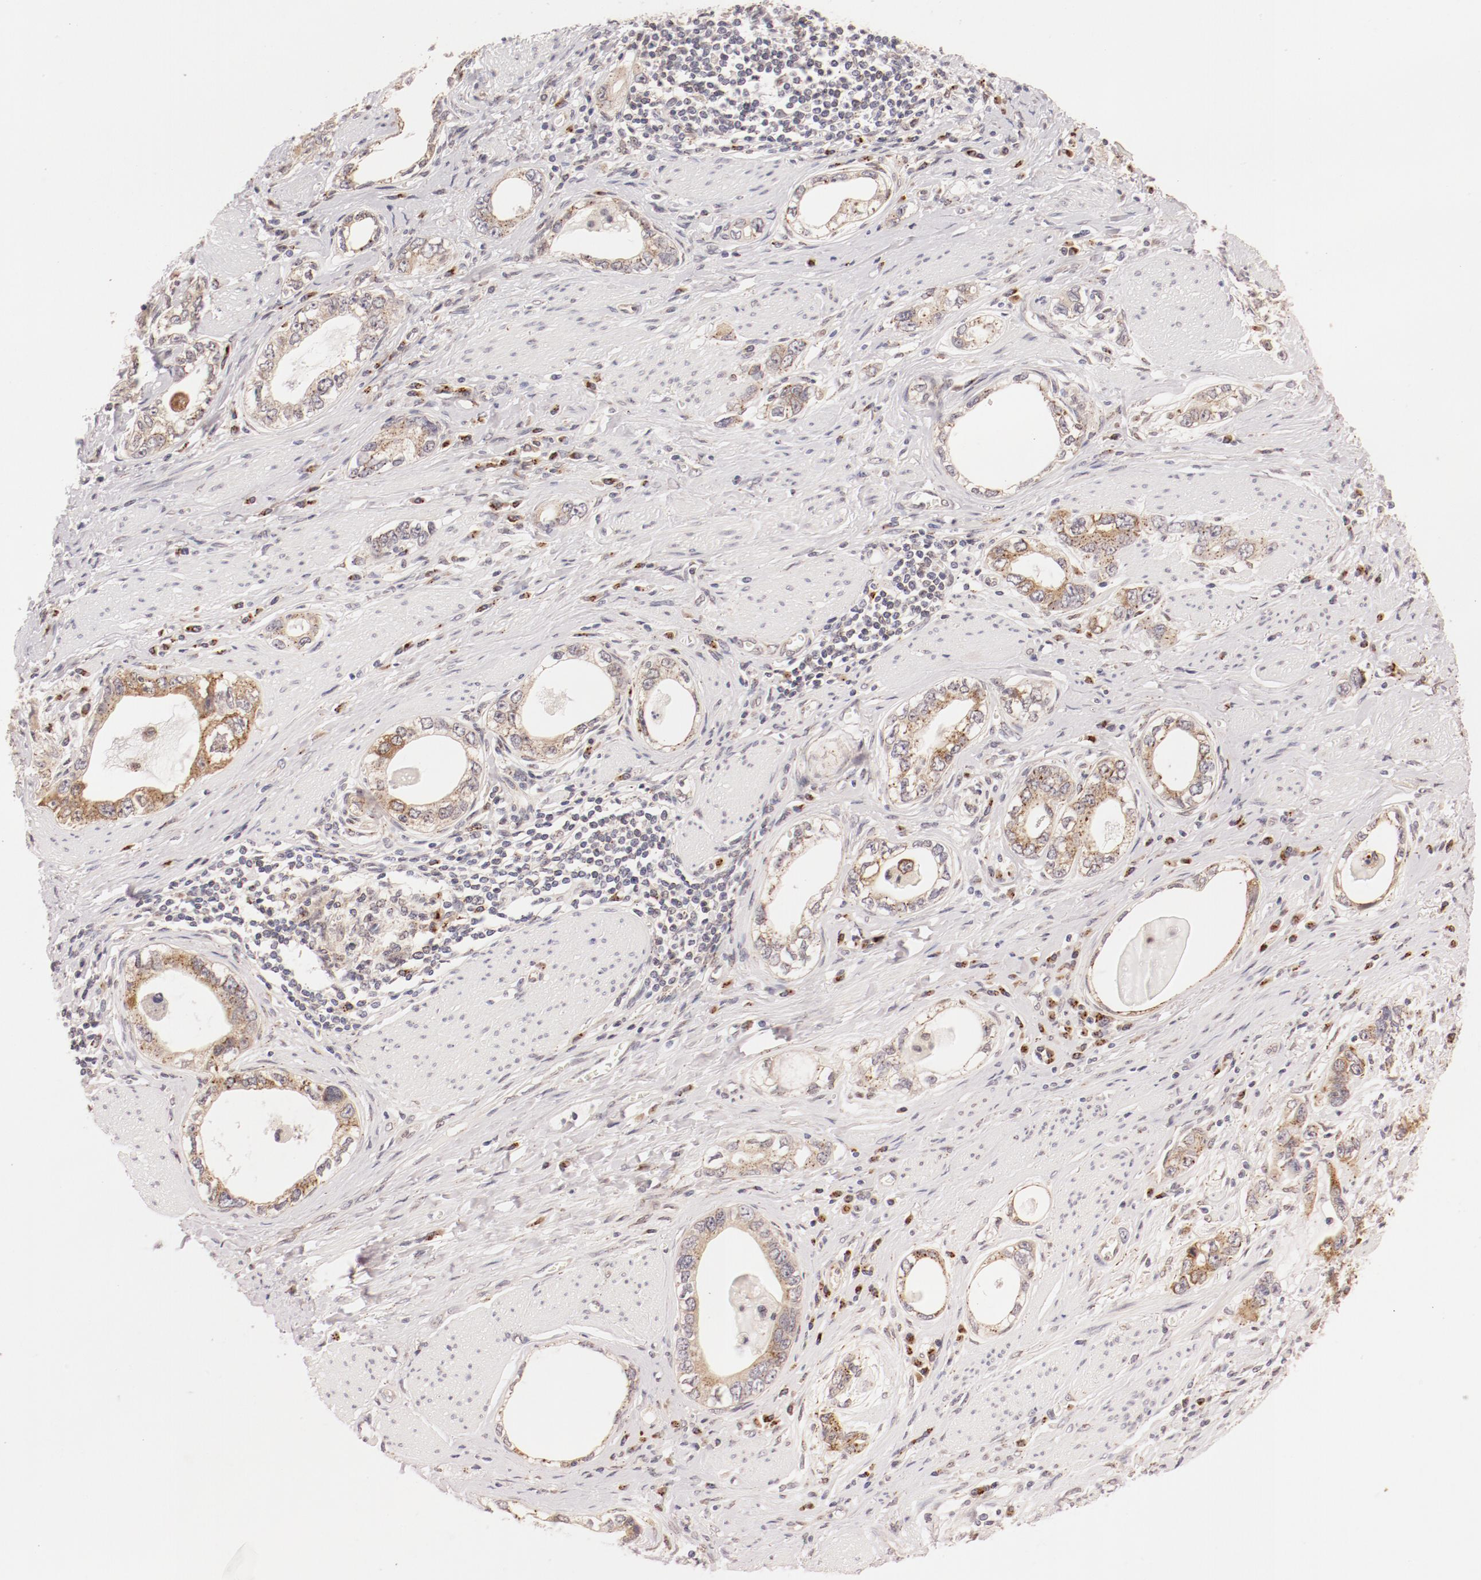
{"staining": {"intensity": "moderate", "quantity": ">75%", "location": "cytoplasmic/membranous"}, "tissue": "stomach cancer", "cell_type": "Tumor cells", "image_type": "cancer", "snomed": [{"axis": "morphology", "description": "Adenocarcinoma, NOS"}, {"axis": "topography", "description": "Stomach, lower"}], "caption": "Protein staining of stomach cancer (adenocarcinoma) tissue shows moderate cytoplasmic/membranous staining in approximately >75% of tumor cells.", "gene": "RPL12", "patient": {"sex": "female", "age": 93}}